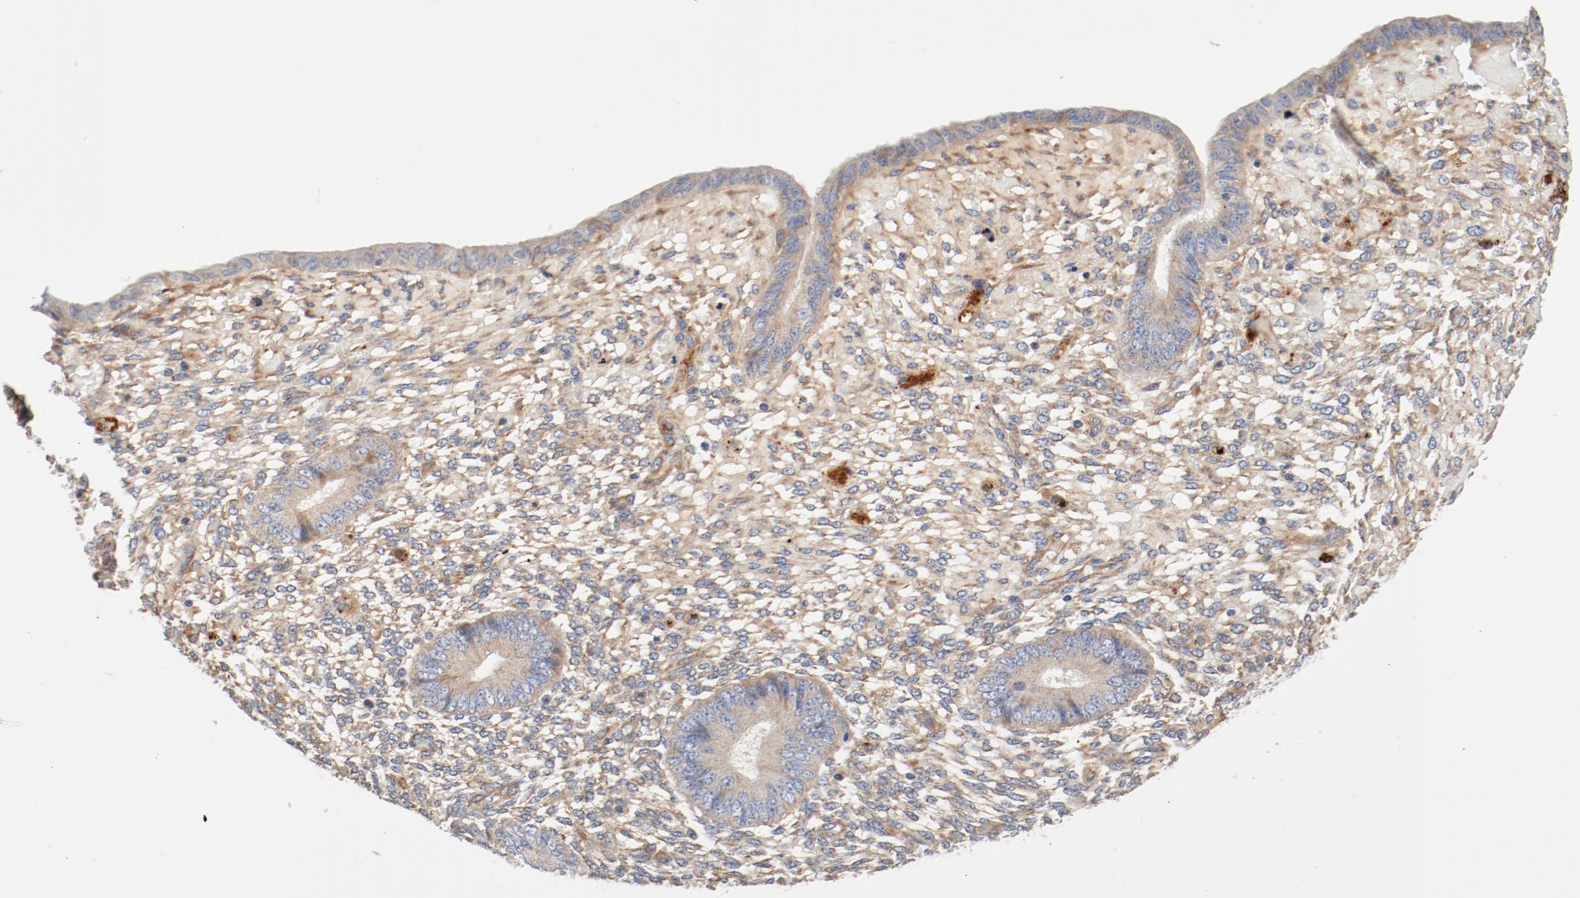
{"staining": {"intensity": "moderate", "quantity": ">75%", "location": "cytoplasmic/membranous"}, "tissue": "endometrium", "cell_type": "Glandular cells", "image_type": "normal", "snomed": [{"axis": "morphology", "description": "Normal tissue, NOS"}, {"axis": "topography", "description": "Endometrium"}], "caption": "An image showing moderate cytoplasmic/membranous positivity in about >75% of glandular cells in benign endometrium, as visualized by brown immunohistochemical staining.", "gene": "ILK", "patient": {"sex": "female", "age": 42}}